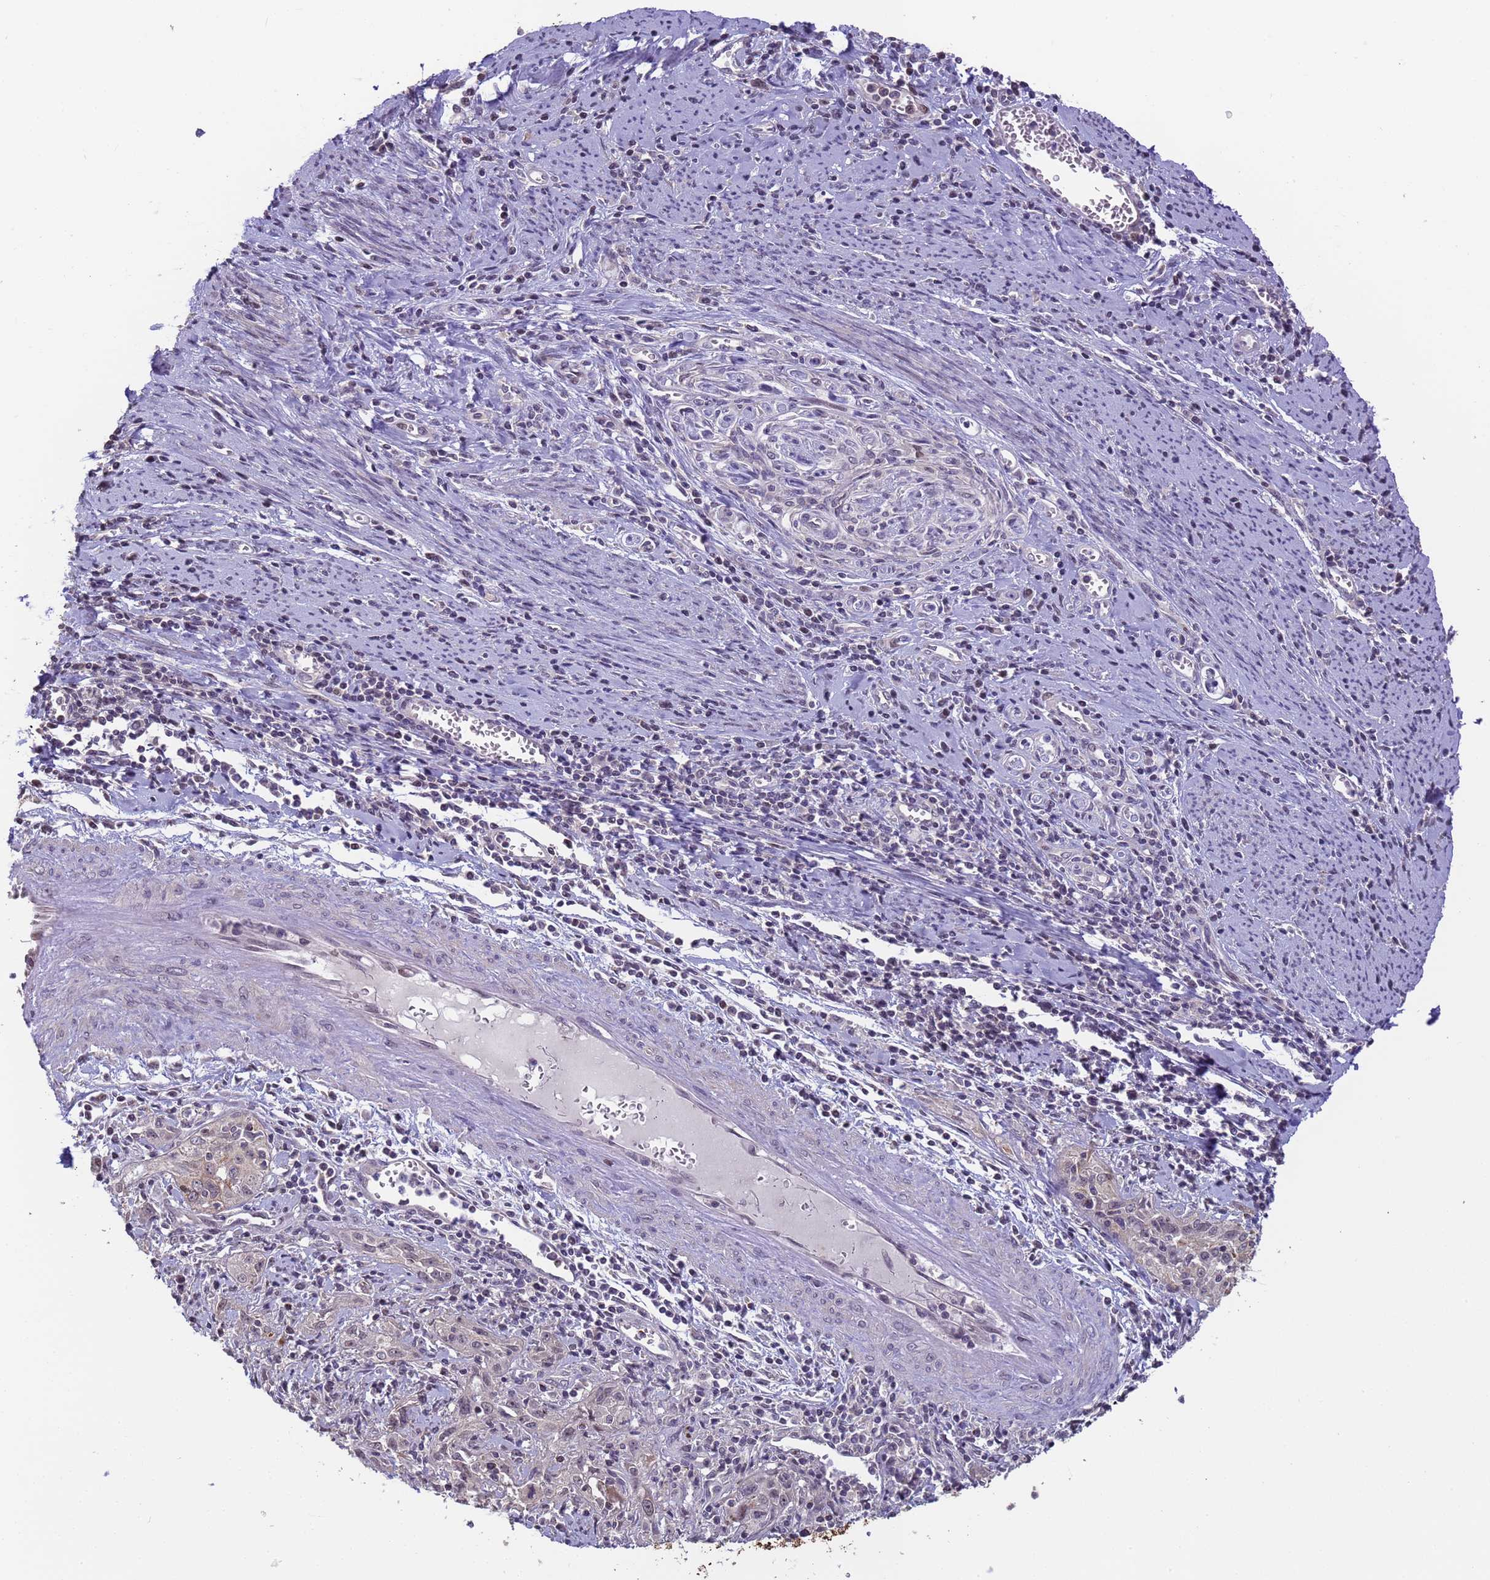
{"staining": {"intensity": "moderate", "quantity": "<25%", "location": "cytoplasmic/membranous"}, "tissue": "cervical cancer", "cell_type": "Tumor cells", "image_type": "cancer", "snomed": [{"axis": "morphology", "description": "Squamous cell carcinoma, NOS"}, {"axis": "topography", "description": "Cervix"}], "caption": "Cervical squamous cell carcinoma stained with a brown dye exhibits moderate cytoplasmic/membranous positive expression in approximately <25% of tumor cells.", "gene": "VWA3A", "patient": {"sex": "female", "age": 57}}